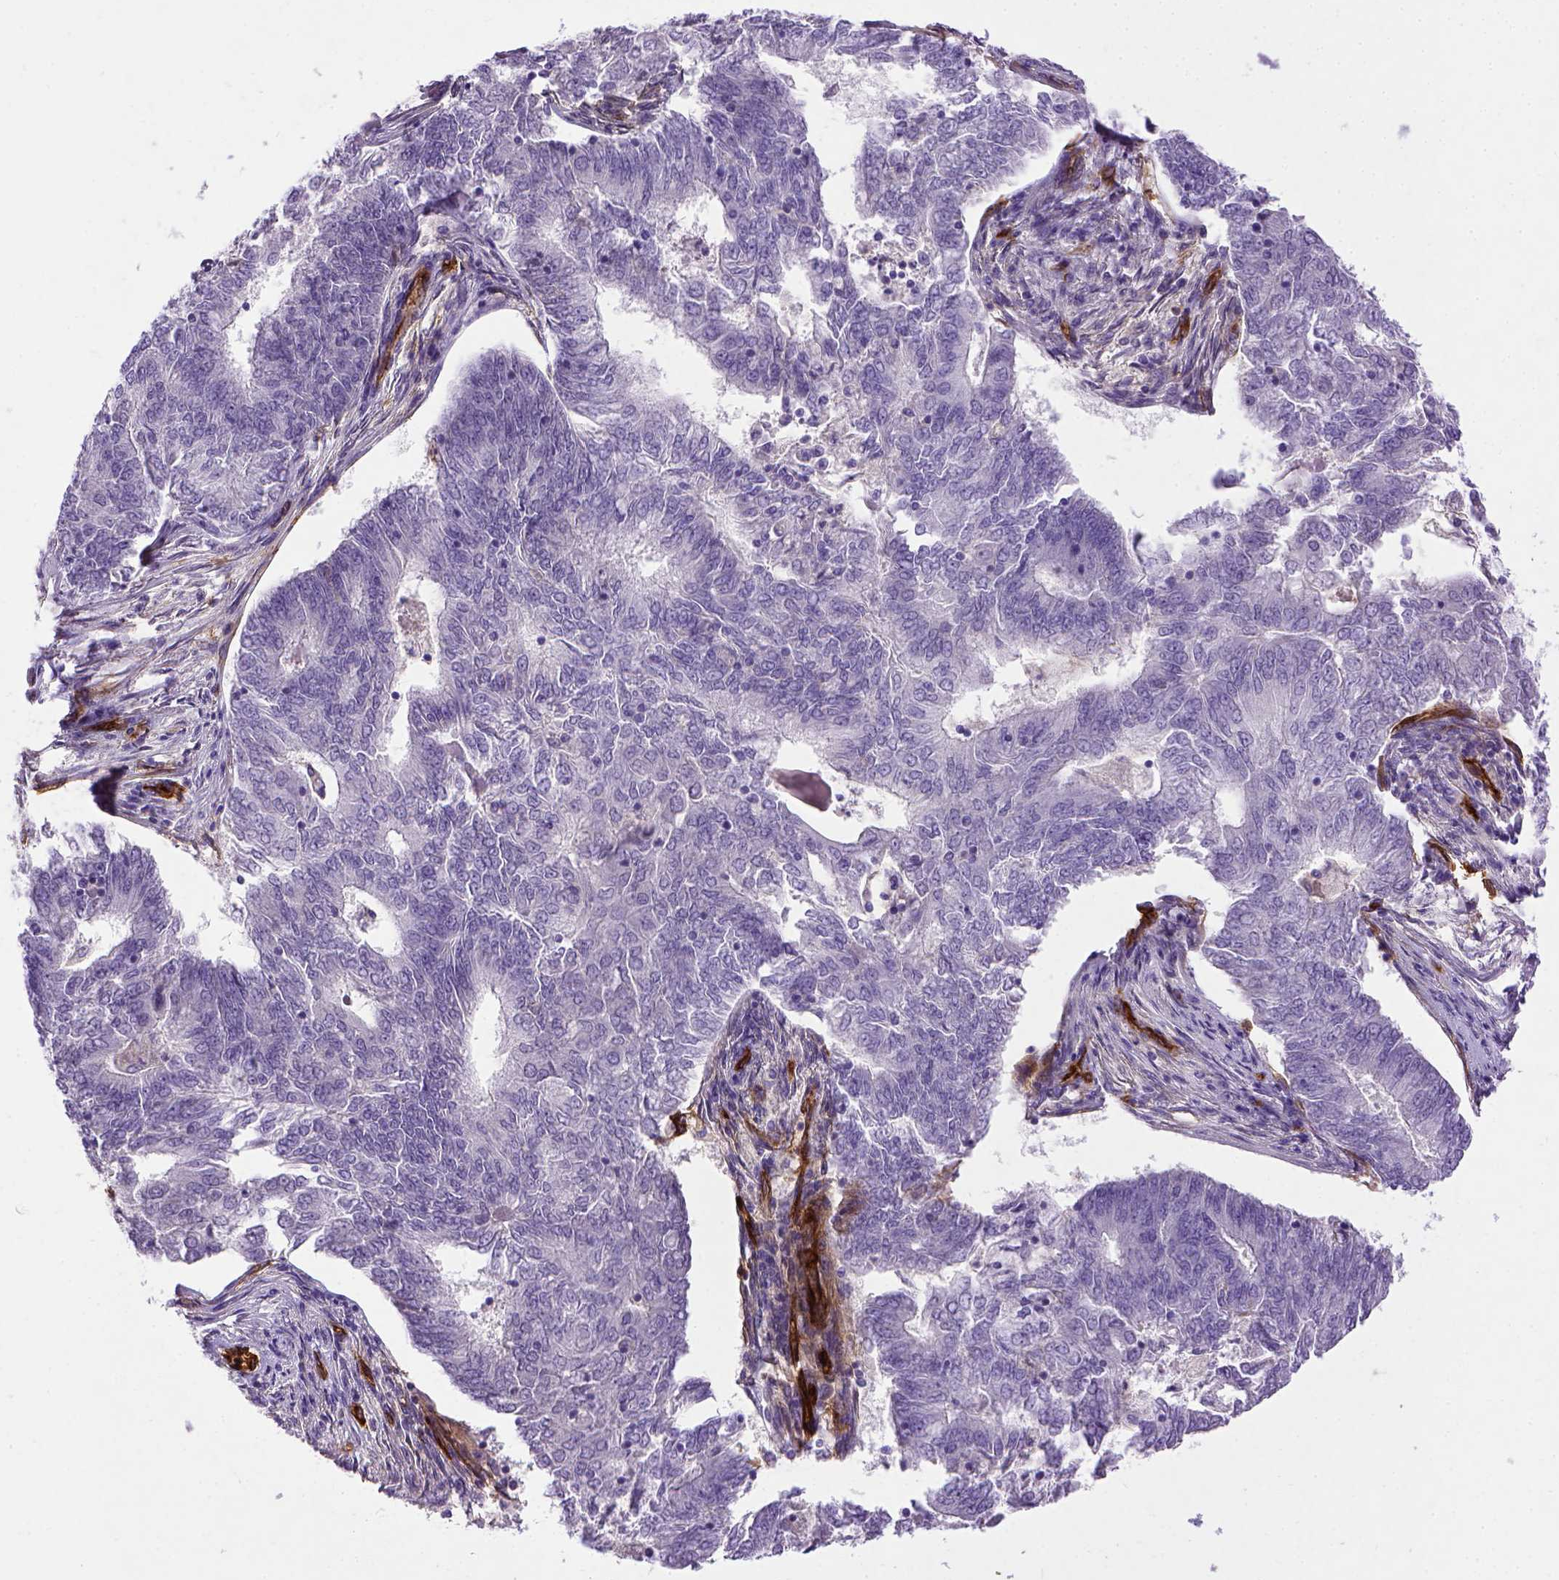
{"staining": {"intensity": "negative", "quantity": "none", "location": "none"}, "tissue": "endometrial cancer", "cell_type": "Tumor cells", "image_type": "cancer", "snomed": [{"axis": "morphology", "description": "Adenocarcinoma, NOS"}, {"axis": "topography", "description": "Endometrium"}], "caption": "Immunohistochemical staining of human endometrial cancer shows no significant positivity in tumor cells.", "gene": "ENG", "patient": {"sex": "female", "age": 62}}